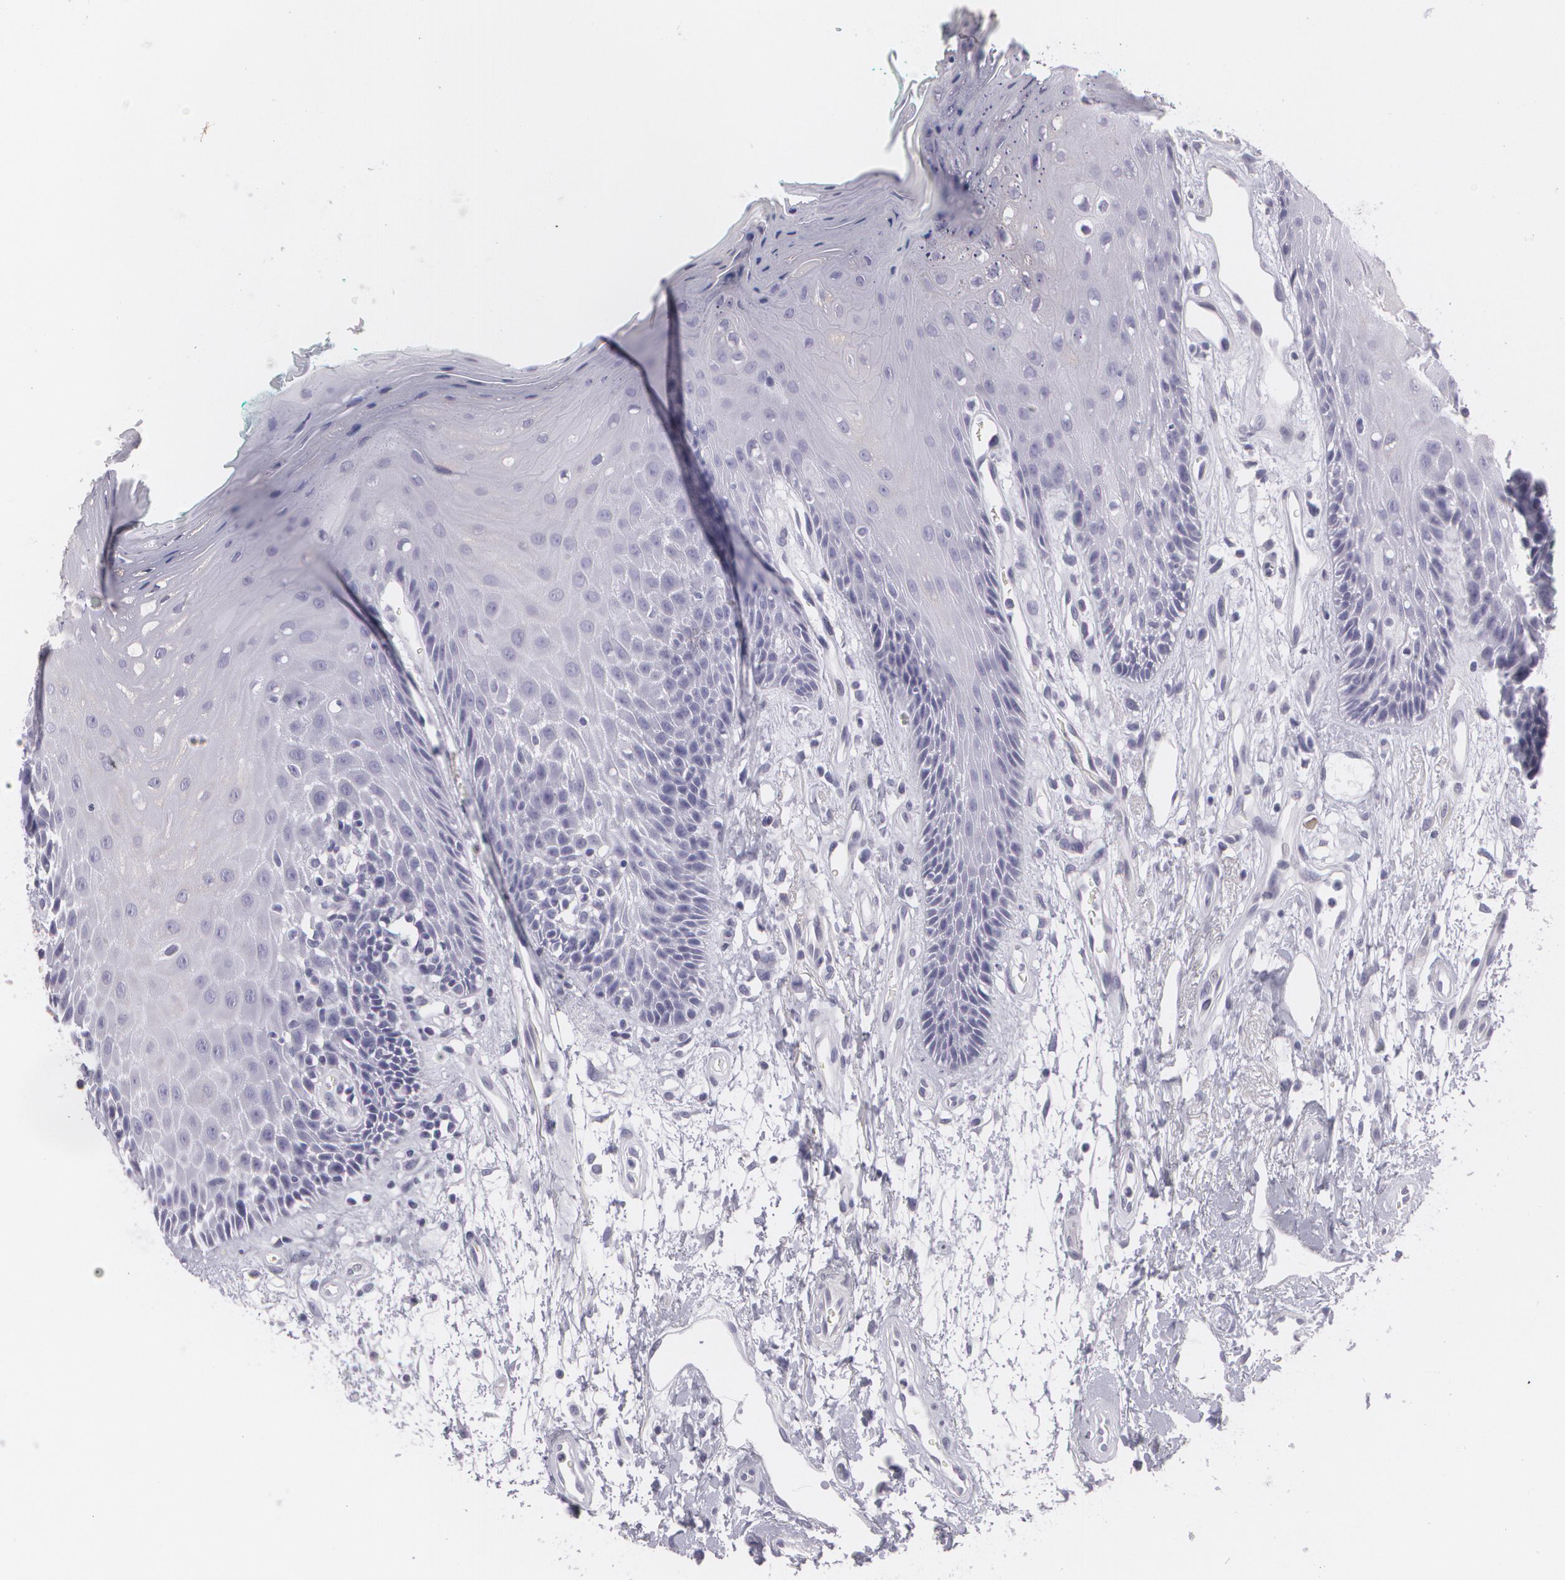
{"staining": {"intensity": "negative", "quantity": "none", "location": "none"}, "tissue": "oral mucosa", "cell_type": "Squamous epithelial cells", "image_type": "normal", "snomed": [{"axis": "morphology", "description": "Normal tissue, NOS"}, {"axis": "morphology", "description": "Squamous cell carcinoma, NOS"}, {"axis": "topography", "description": "Skeletal muscle"}, {"axis": "topography", "description": "Oral tissue"}, {"axis": "topography", "description": "Head-Neck"}], "caption": "Immunohistochemistry of unremarkable oral mucosa demonstrates no positivity in squamous epithelial cells.", "gene": "MAP2", "patient": {"sex": "female", "age": 84}}